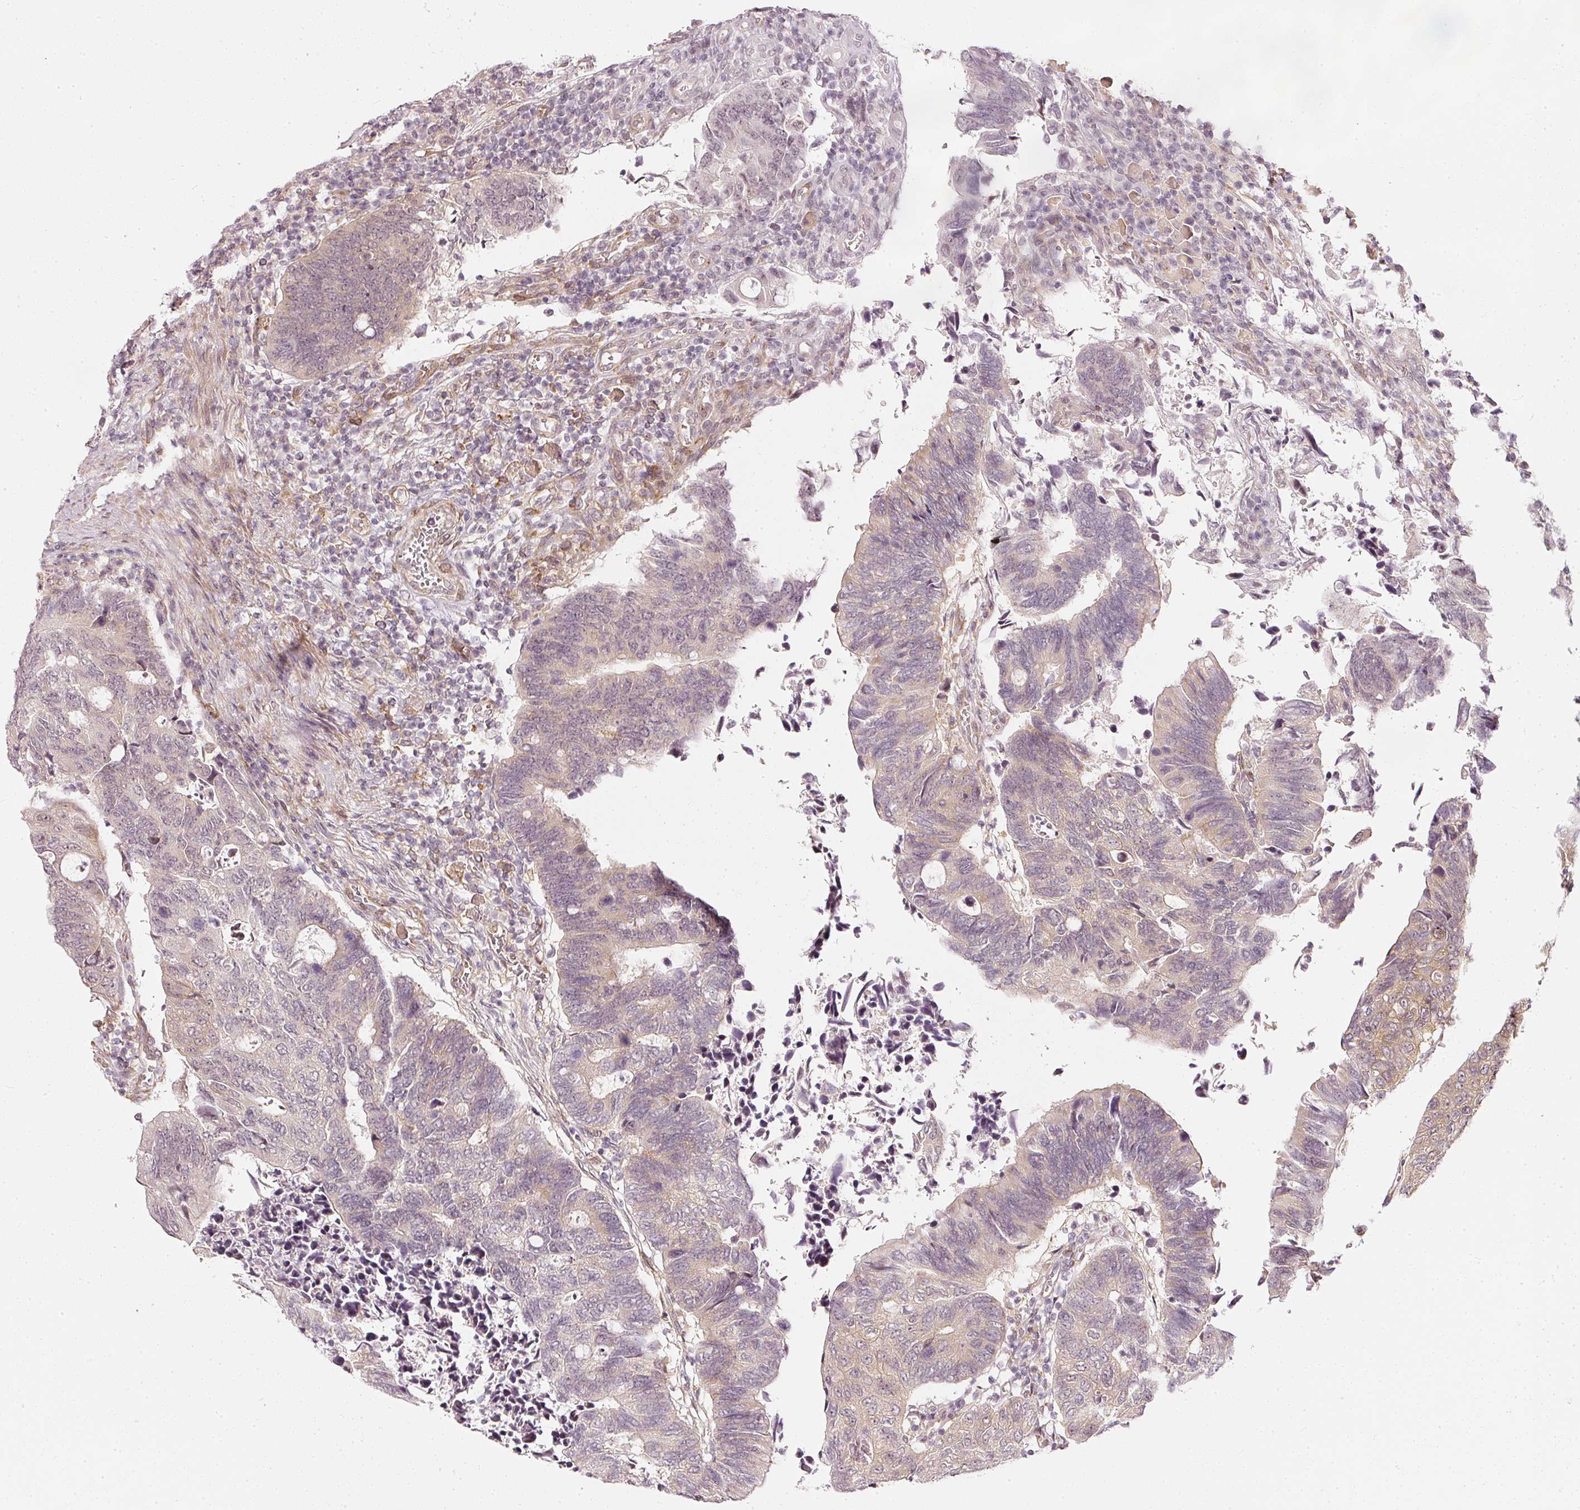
{"staining": {"intensity": "negative", "quantity": "none", "location": "none"}, "tissue": "colorectal cancer", "cell_type": "Tumor cells", "image_type": "cancer", "snomed": [{"axis": "morphology", "description": "Adenocarcinoma, NOS"}, {"axis": "topography", "description": "Colon"}], "caption": "This is a histopathology image of immunohistochemistry staining of colorectal cancer, which shows no positivity in tumor cells.", "gene": "DRD2", "patient": {"sex": "male", "age": 87}}